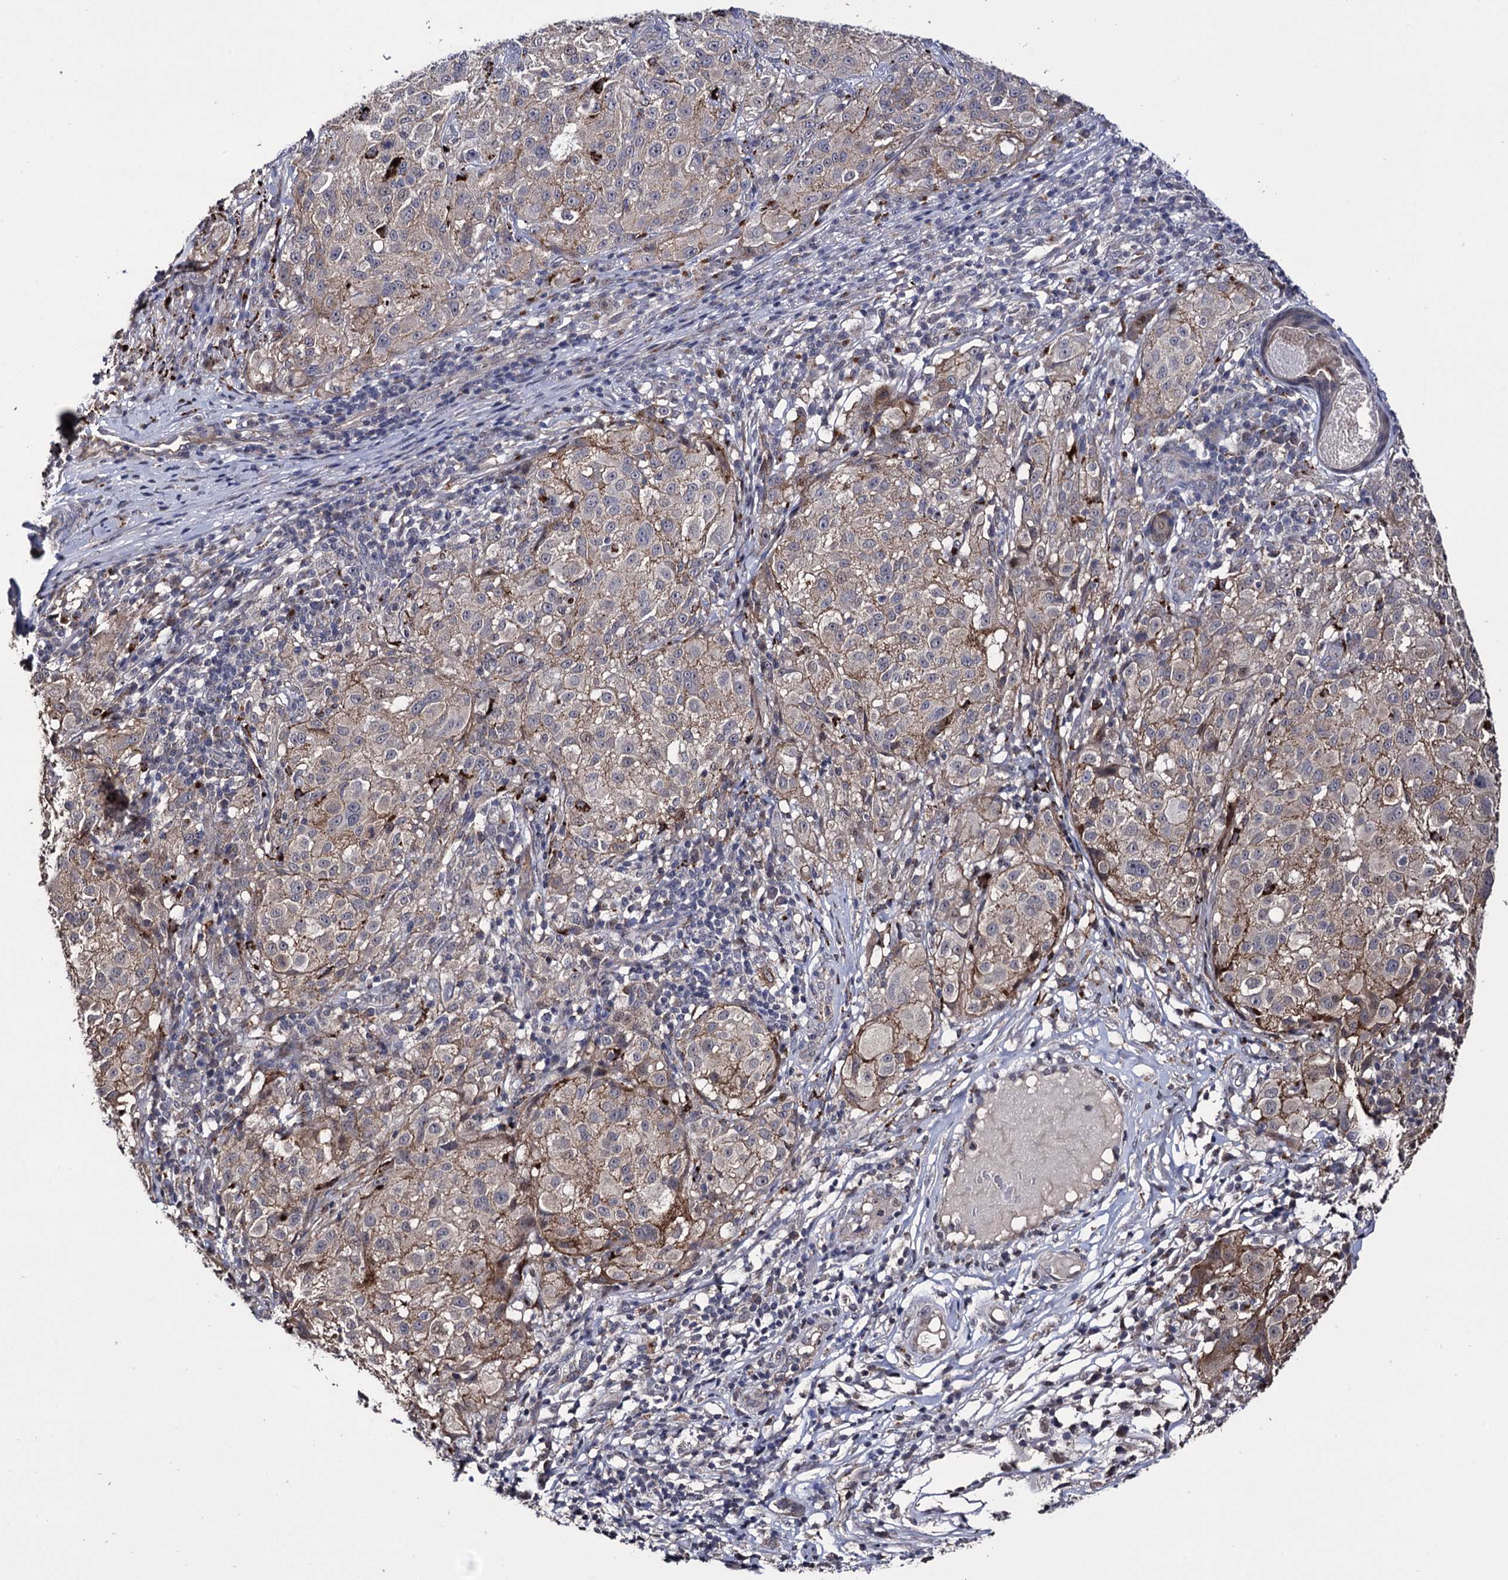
{"staining": {"intensity": "weak", "quantity": ">75%", "location": "cytoplasmic/membranous"}, "tissue": "melanoma", "cell_type": "Tumor cells", "image_type": "cancer", "snomed": [{"axis": "morphology", "description": "Necrosis, NOS"}, {"axis": "morphology", "description": "Malignant melanoma, NOS"}, {"axis": "topography", "description": "Skin"}], "caption": "Malignant melanoma was stained to show a protein in brown. There is low levels of weak cytoplasmic/membranous positivity in approximately >75% of tumor cells.", "gene": "MICAL2", "patient": {"sex": "female", "age": 87}}